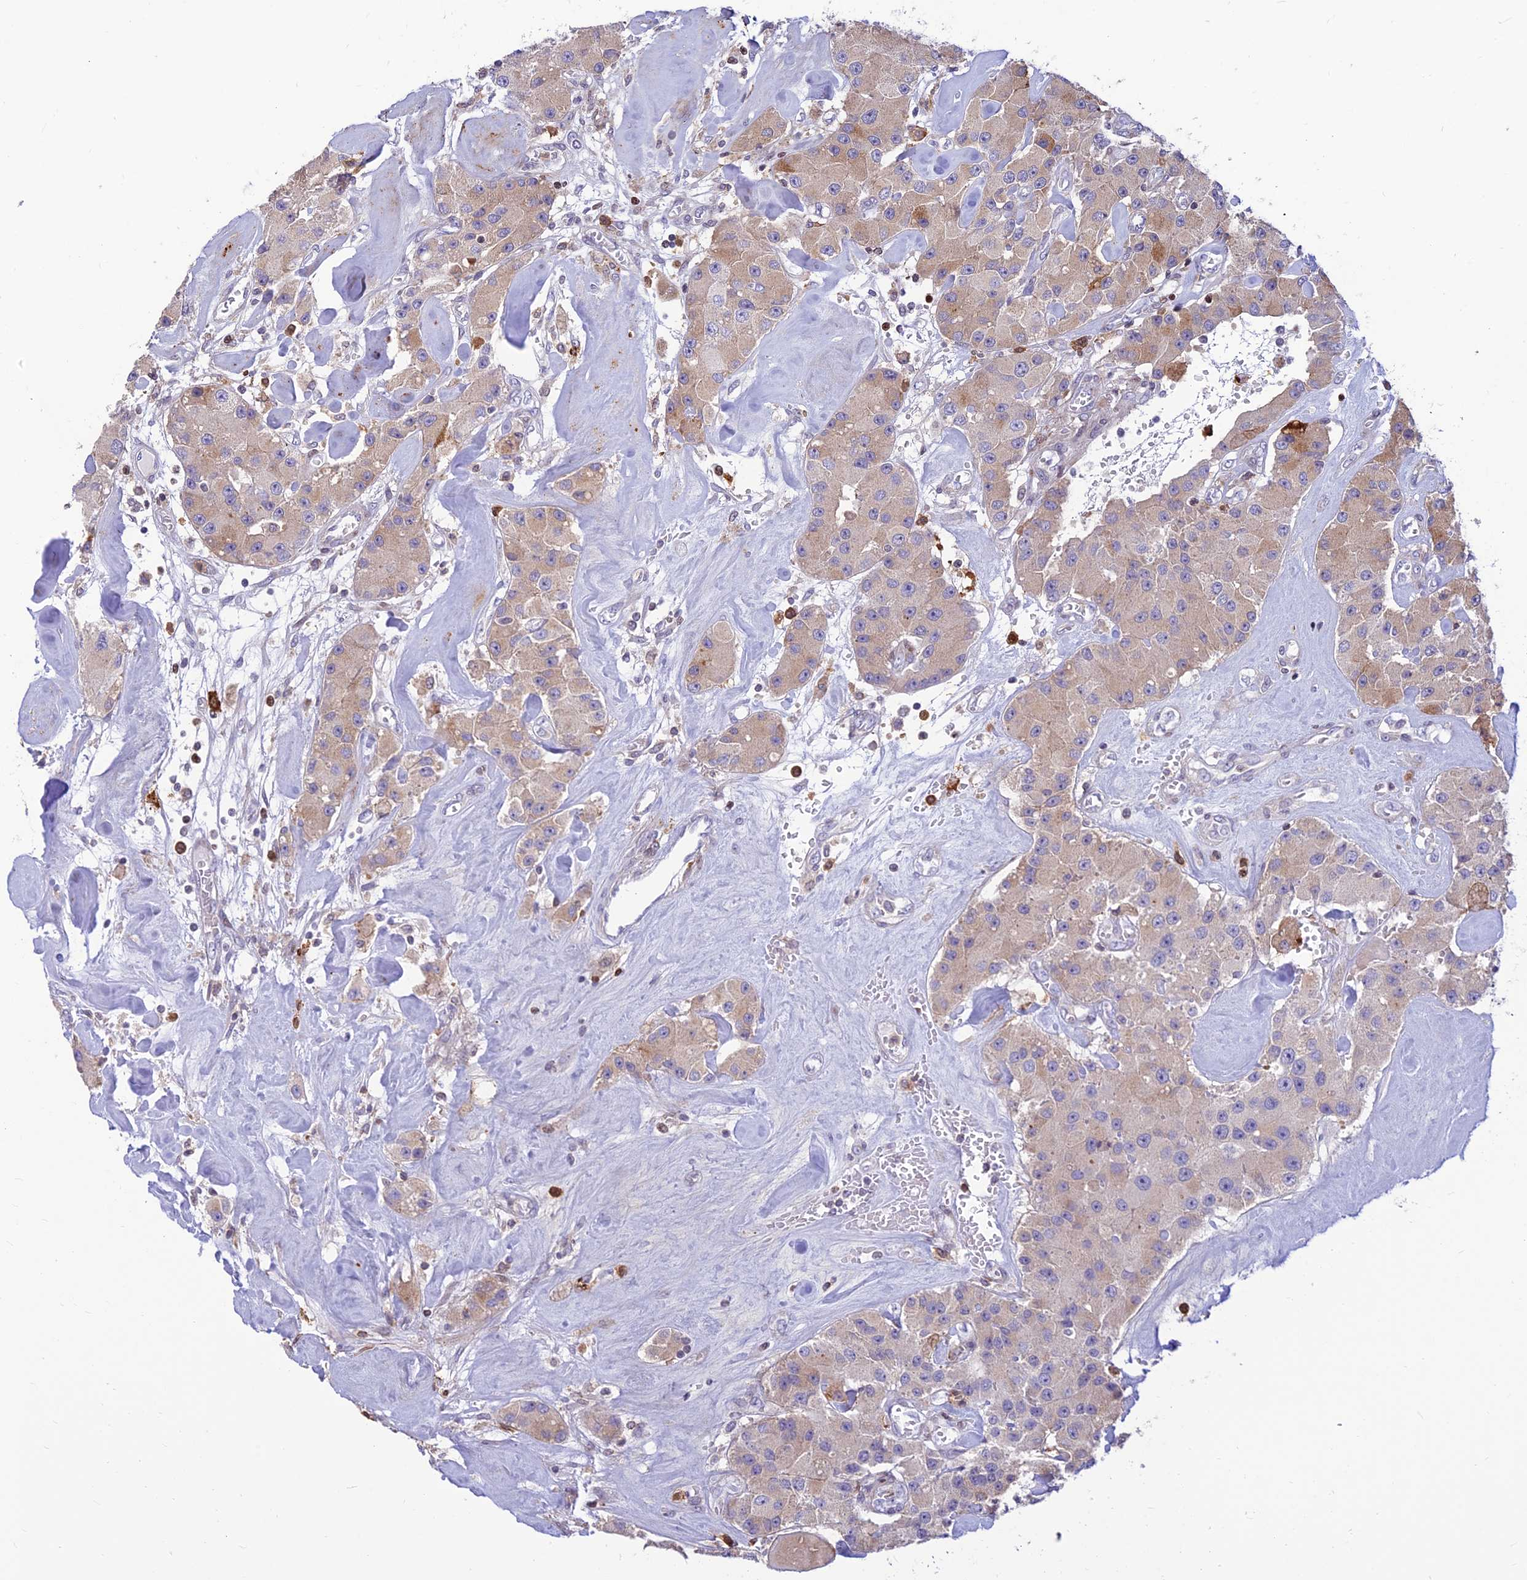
{"staining": {"intensity": "weak", "quantity": "<25%", "location": "cytoplasmic/membranous"}, "tissue": "carcinoid", "cell_type": "Tumor cells", "image_type": "cancer", "snomed": [{"axis": "morphology", "description": "Carcinoid, malignant, NOS"}, {"axis": "topography", "description": "Pancreas"}], "caption": "This is an IHC photomicrograph of carcinoid (malignant). There is no expression in tumor cells.", "gene": "FAM186B", "patient": {"sex": "male", "age": 41}}